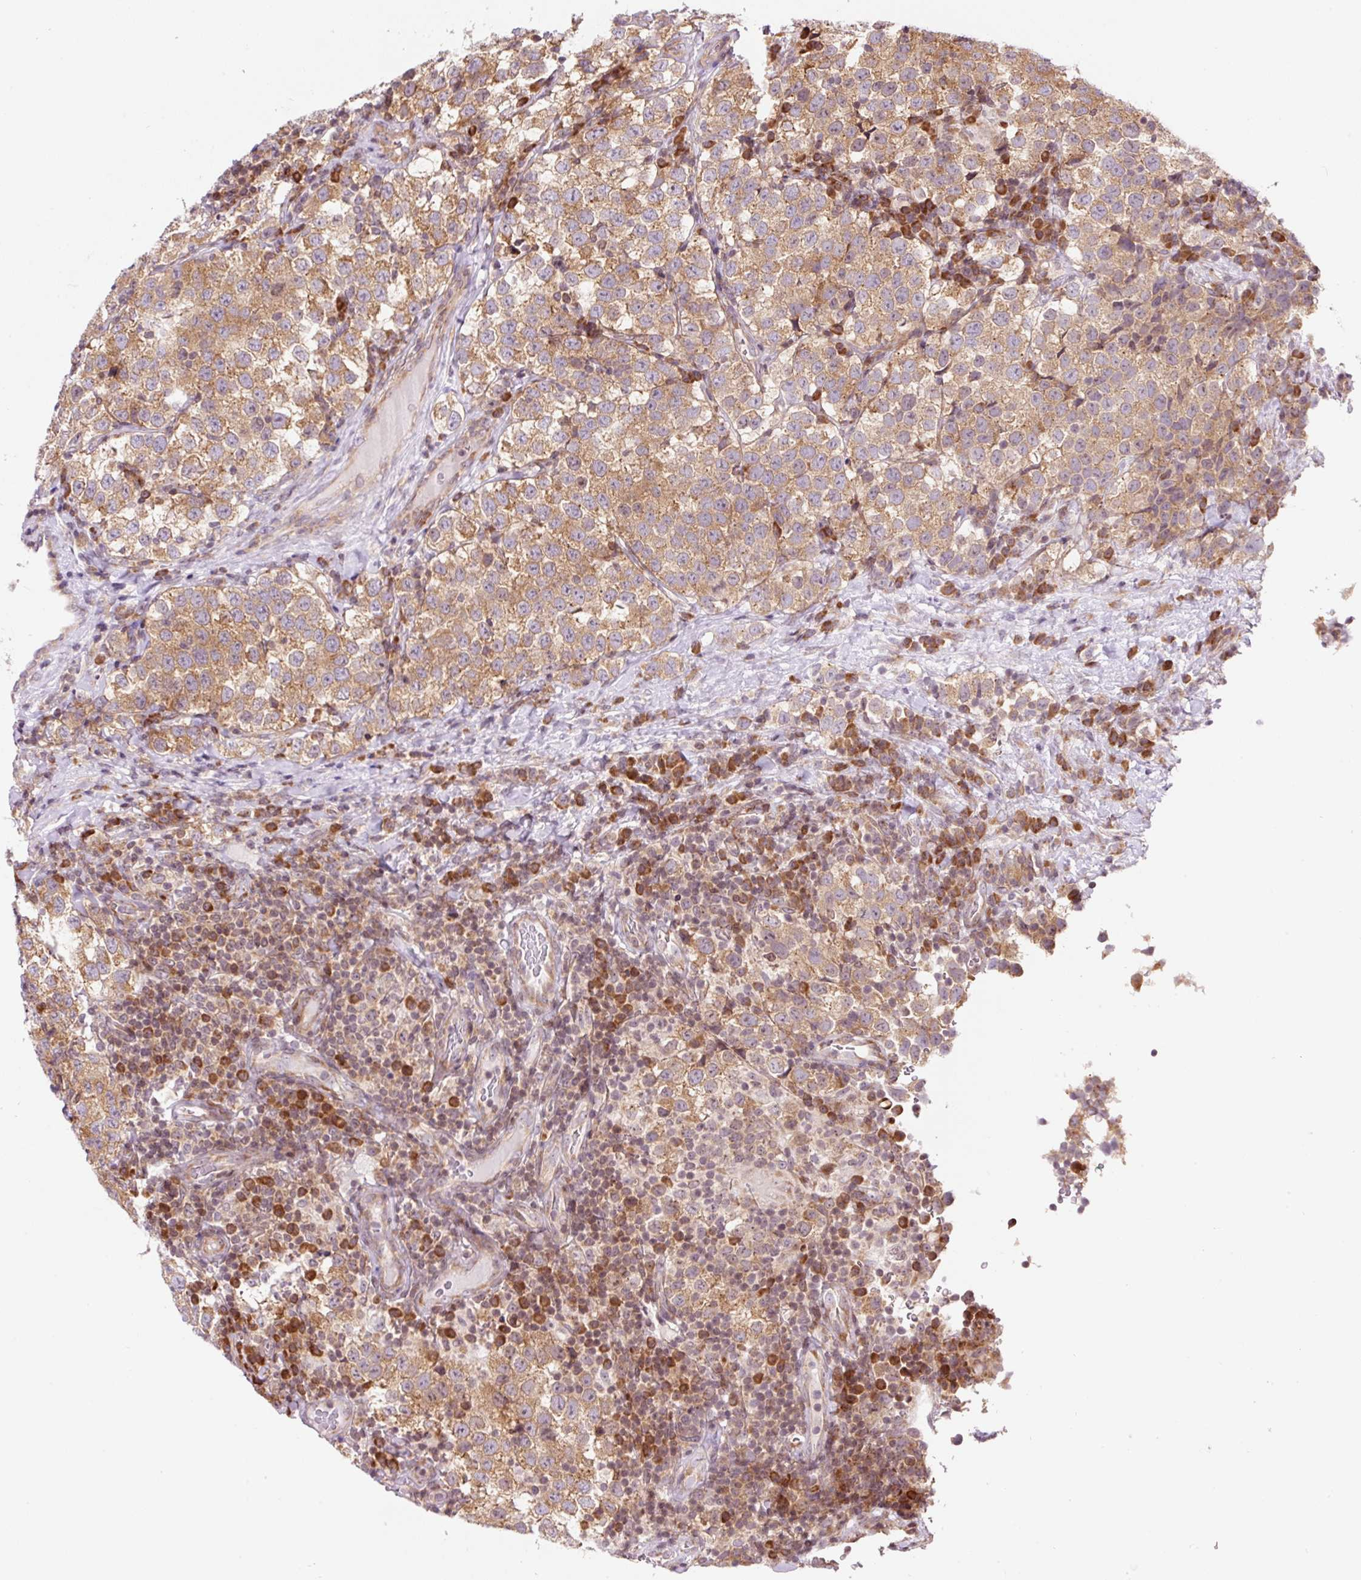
{"staining": {"intensity": "moderate", "quantity": ">75%", "location": "cytoplasmic/membranous"}, "tissue": "testis cancer", "cell_type": "Tumor cells", "image_type": "cancer", "snomed": [{"axis": "morphology", "description": "Seminoma, NOS"}, {"axis": "topography", "description": "Testis"}], "caption": "Immunohistochemical staining of human testis cancer (seminoma) exhibits medium levels of moderate cytoplasmic/membranous protein positivity in about >75% of tumor cells. Nuclei are stained in blue.", "gene": "RPL41", "patient": {"sex": "male", "age": 34}}